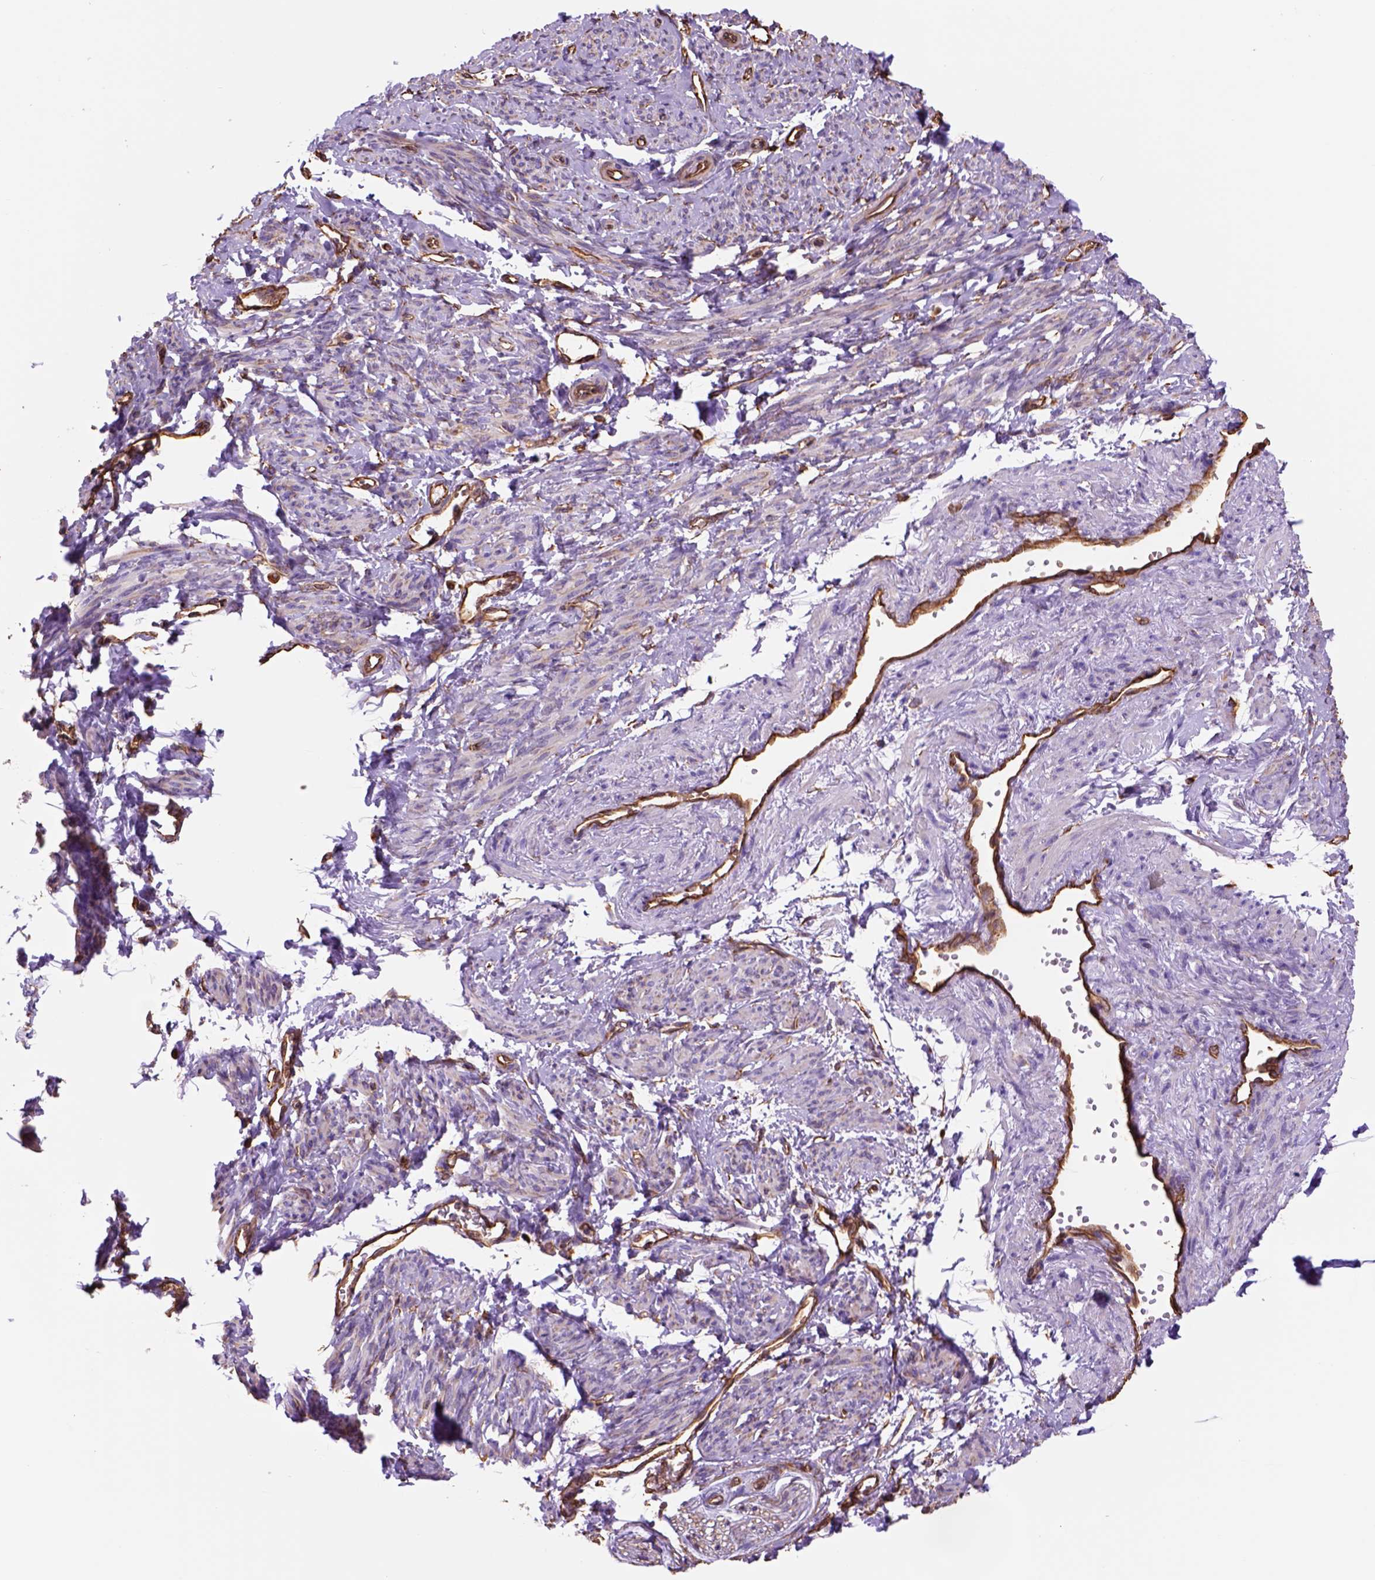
{"staining": {"intensity": "negative", "quantity": "none", "location": "none"}, "tissue": "smooth muscle", "cell_type": "Smooth muscle cells", "image_type": "normal", "snomed": [{"axis": "morphology", "description": "Normal tissue, NOS"}, {"axis": "topography", "description": "Smooth muscle"}], "caption": "This histopathology image is of normal smooth muscle stained with immunohistochemistry (IHC) to label a protein in brown with the nuclei are counter-stained blue. There is no positivity in smooth muscle cells. (DAB (3,3'-diaminobenzidine) immunohistochemistry visualized using brightfield microscopy, high magnification).", "gene": "ZZZ3", "patient": {"sex": "female", "age": 65}}